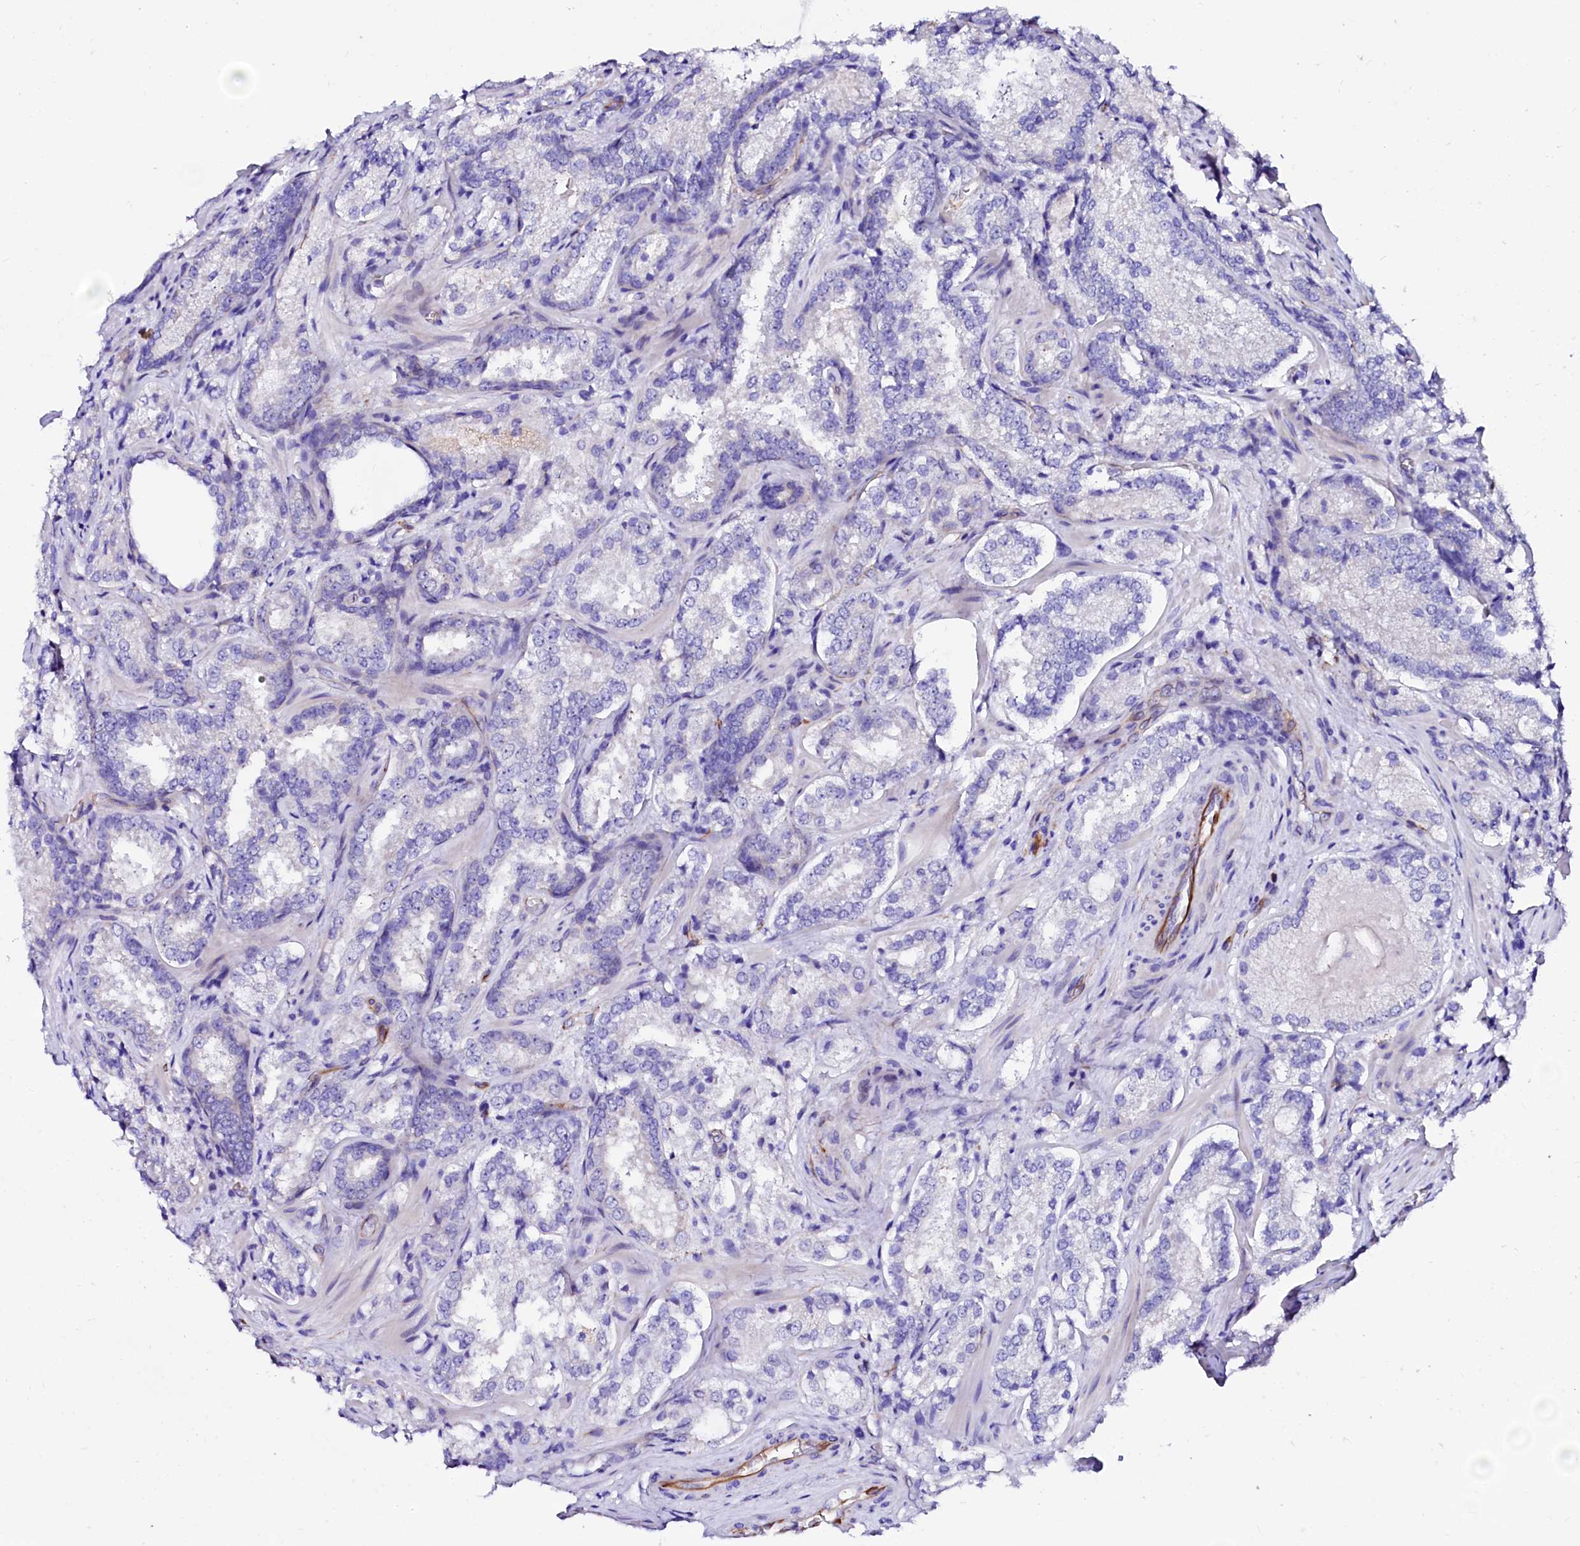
{"staining": {"intensity": "negative", "quantity": "none", "location": "none"}, "tissue": "prostate cancer", "cell_type": "Tumor cells", "image_type": "cancer", "snomed": [{"axis": "morphology", "description": "Adenocarcinoma, Low grade"}, {"axis": "topography", "description": "Prostate"}], "caption": "A micrograph of prostate cancer stained for a protein exhibits no brown staining in tumor cells.", "gene": "SFR1", "patient": {"sex": "male", "age": 74}}